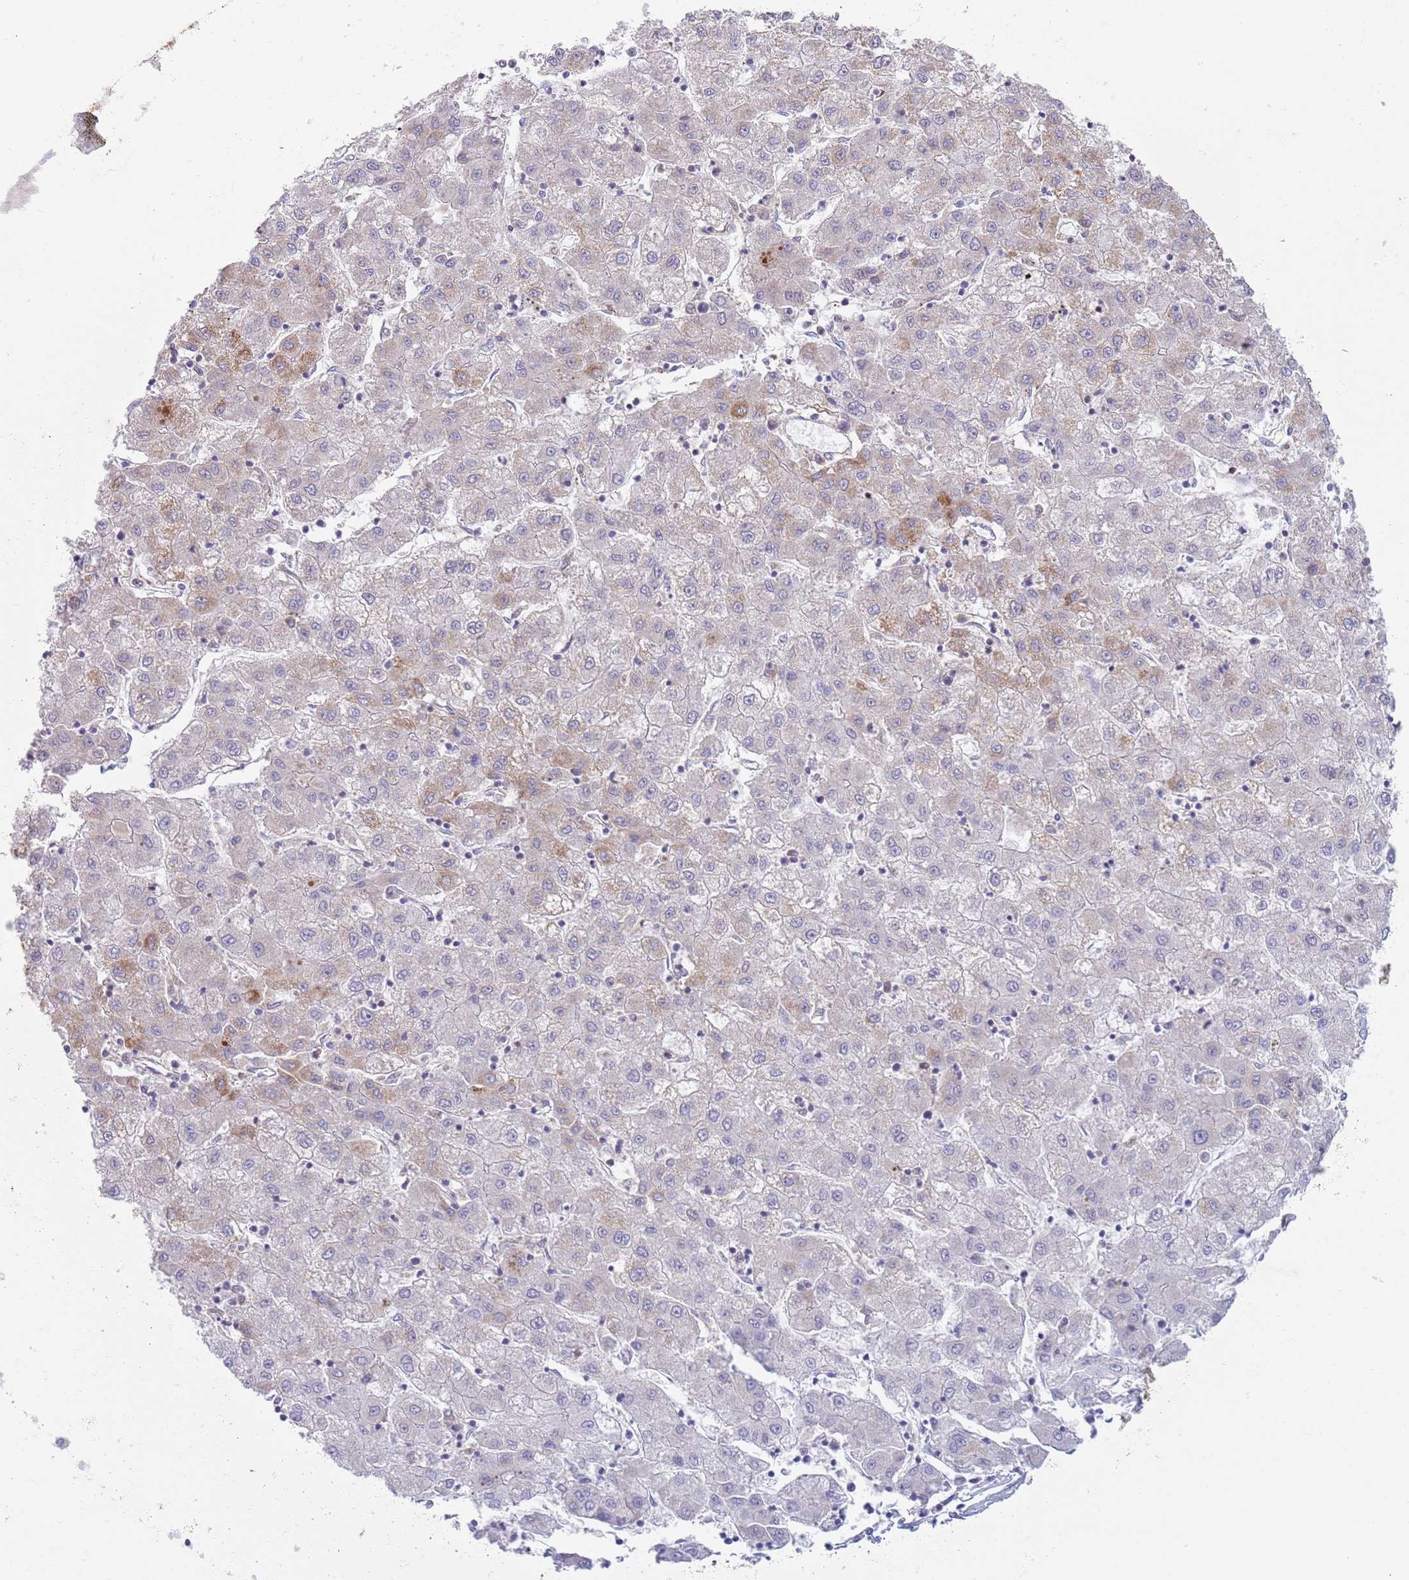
{"staining": {"intensity": "weak", "quantity": "<25%", "location": "cytoplasmic/membranous"}, "tissue": "liver cancer", "cell_type": "Tumor cells", "image_type": "cancer", "snomed": [{"axis": "morphology", "description": "Carcinoma, Hepatocellular, NOS"}, {"axis": "topography", "description": "Liver"}], "caption": "This image is of hepatocellular carcinoma (liver) stained with IHC to label a protein in brown with the nuclei are counter-stained blue. There is no expression in tumor cells. The staining was performed using DAB (3,3'-diaminobenzidine) to visualize the protein expression in brown, while the nuclei were stained in blue with hematoxylin (Magnification: 20x).", "gene": "ZMYM5", "patient": {"sex": "male", "age": 72}}